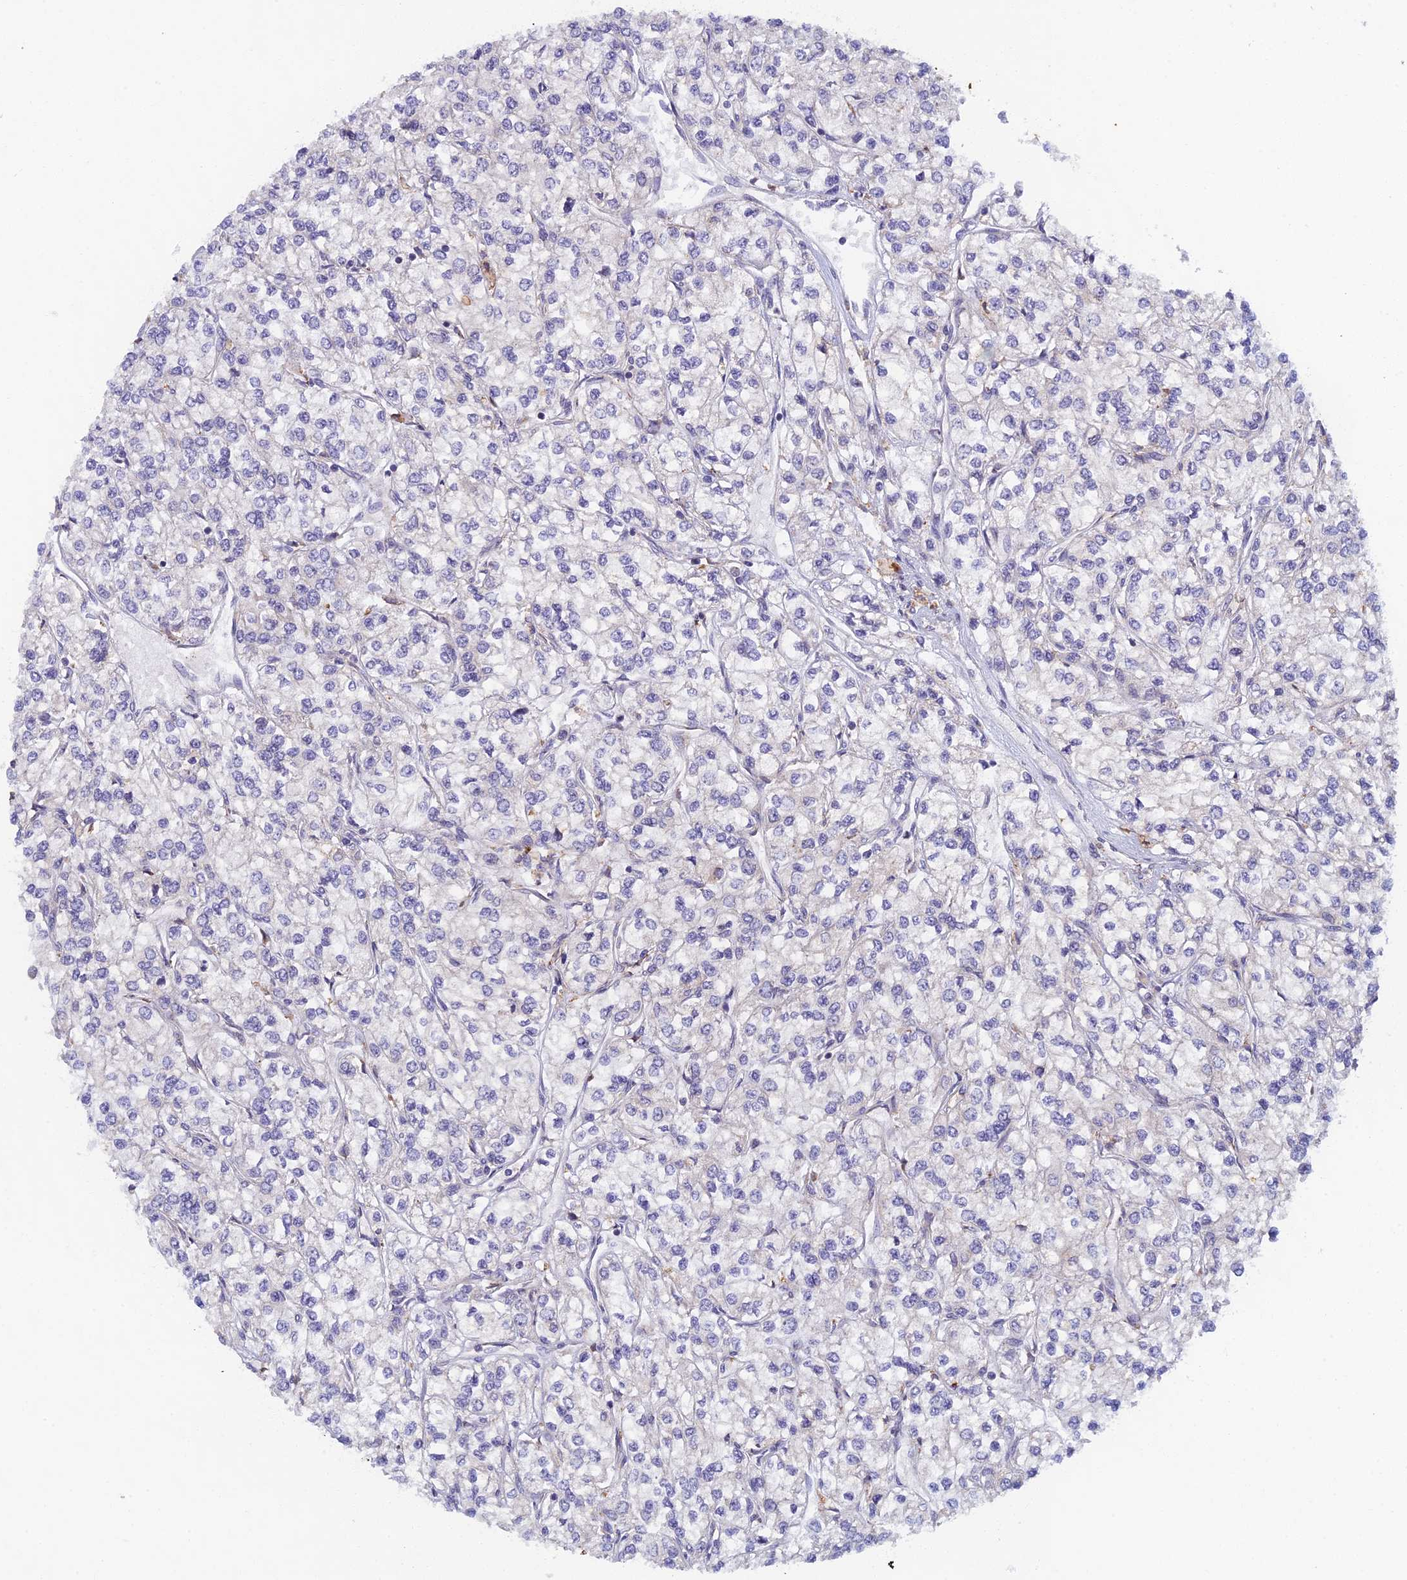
{"staining": {"intensity": "negative", "quantity": "none", "location": "none"}, "tissue": "renal cancer", "cell_type": "Tumor cells", "image_type": "cancer", "snomed": [{"axis": "morphology", "description": "Adenocarcinoma, NOS"}, {"axis": "topography", "description": "Kidney"}], "caption": "IHC of renal cancer (adenocarcinoma) displays no positivity in tumor cells.", "gene": "DDX51", "patient": {"sex": "male", "age": 80}}